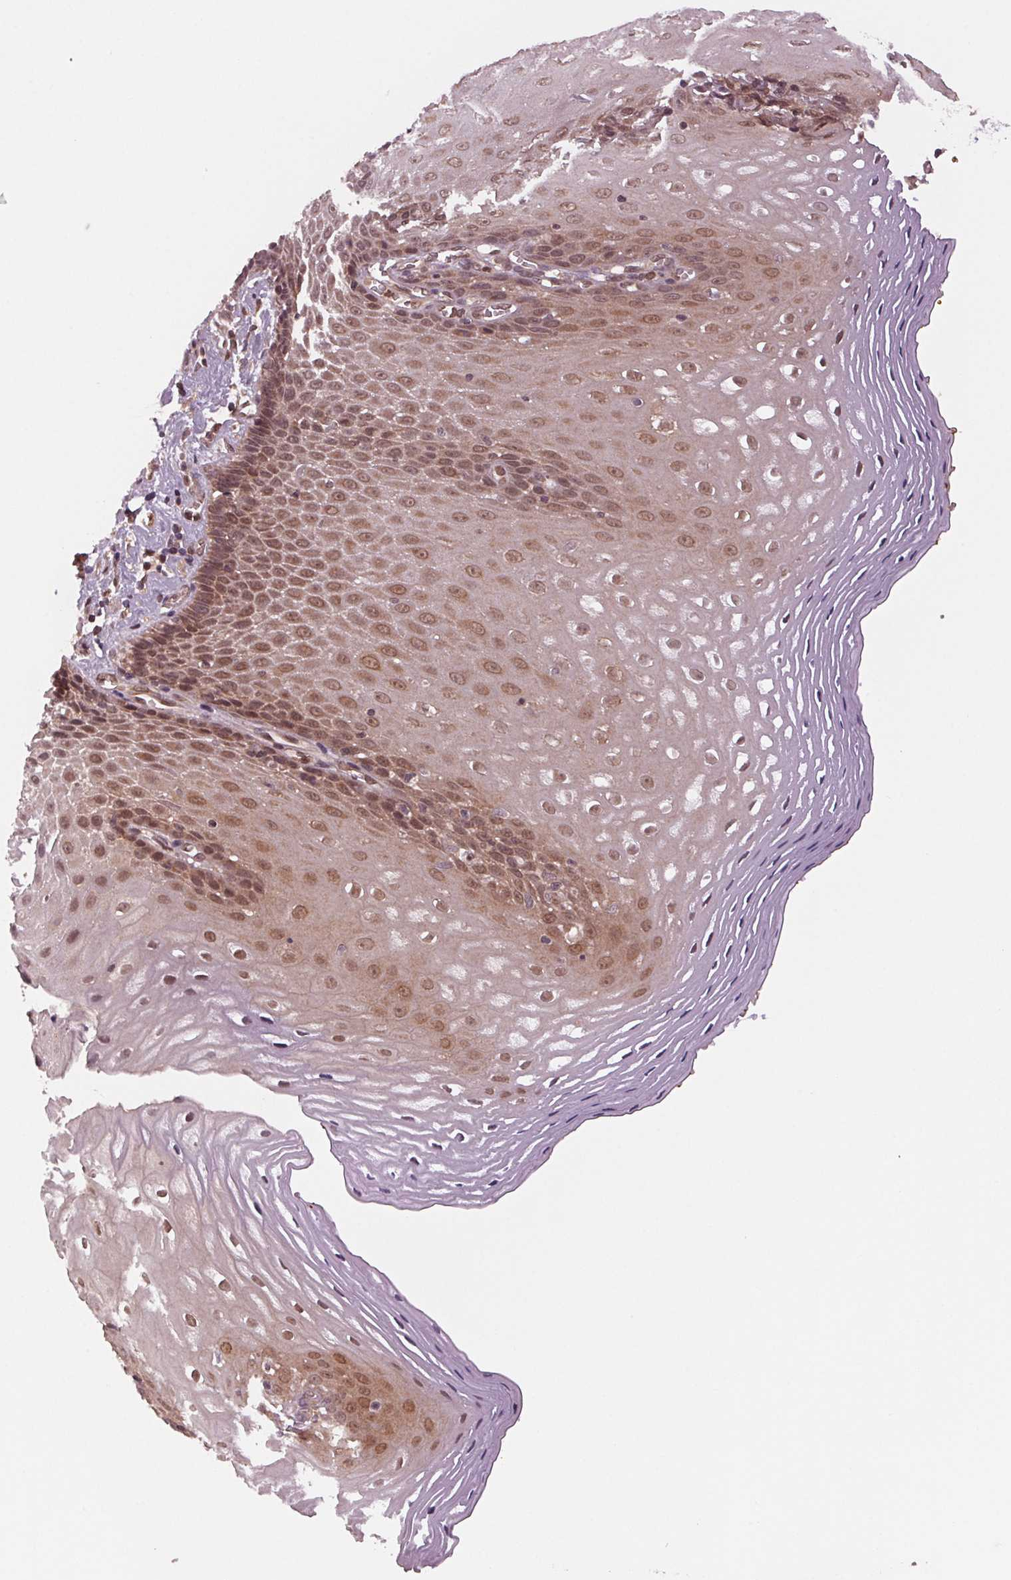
{"staining": {"intensity": "moderate", "quantity": ">75%", "location": "nuclear"}, "tissue": "esophagus", "cell_type": "Squamous epithelial cells", "image_type": "normal", "snomed": [{"axis": "morphology", "description": "Normal tissue, NOS"}, {"axis": "topography", "description": "Esophagus"}], "caption": "Moderate nuclear expression for a protein is seen in approximately >75% of squamous epithelial cells of benign esophagus using immunohistochemistry (IHC).", "gene": "STAT3", "patient": {"sex": "female", "age": 68}}